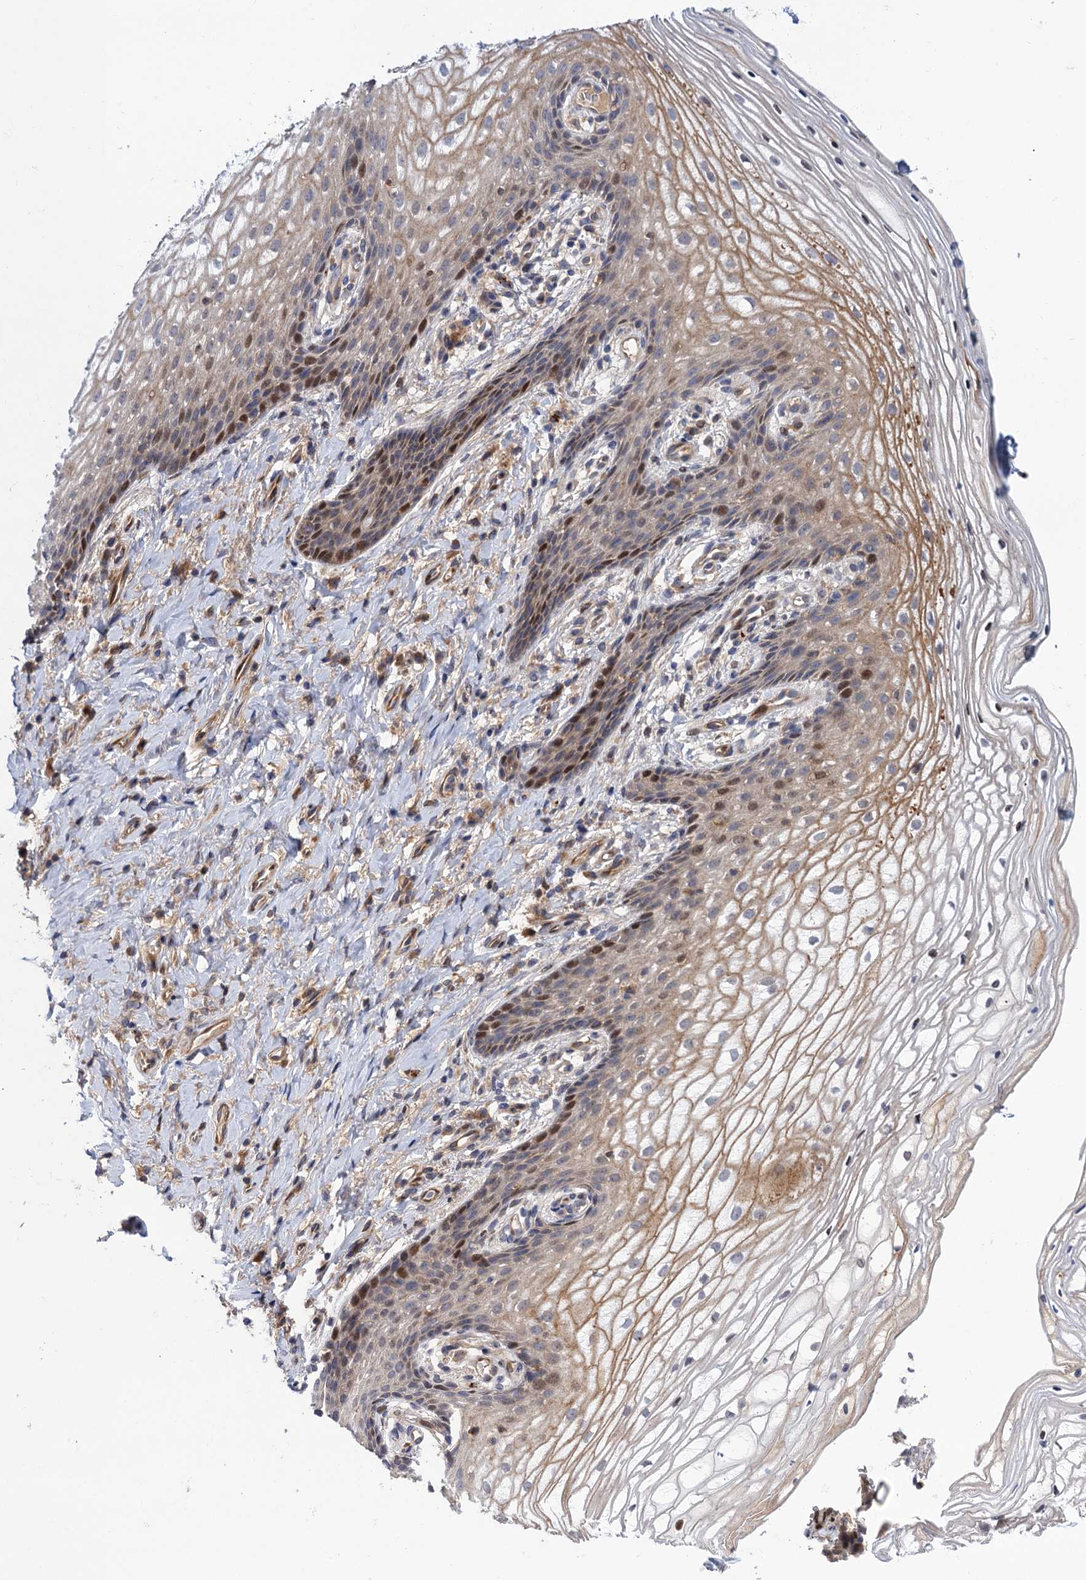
{"staining": {"intensity": "moderate", "quantity": "<25%", "location": "cytoplasmic/membranous,nuclear"}, "tissue": "vagina", "cell_type": "Squamous epithelial cells", "image_type": "normal", "snomed": [{"axis": "morphology", "description": "Normal tissue, NOS"}, {"axis": "topography", "description": "Vagina"}], "caption": "Immunohistochemical staining of normal vagina shows moderate cytoplasmic/membranous,nuclear protein positivity in about <25% of squamous epithelial cells.", "gene": "NEK8", "patient": {"sex": "female", "age": 60}}